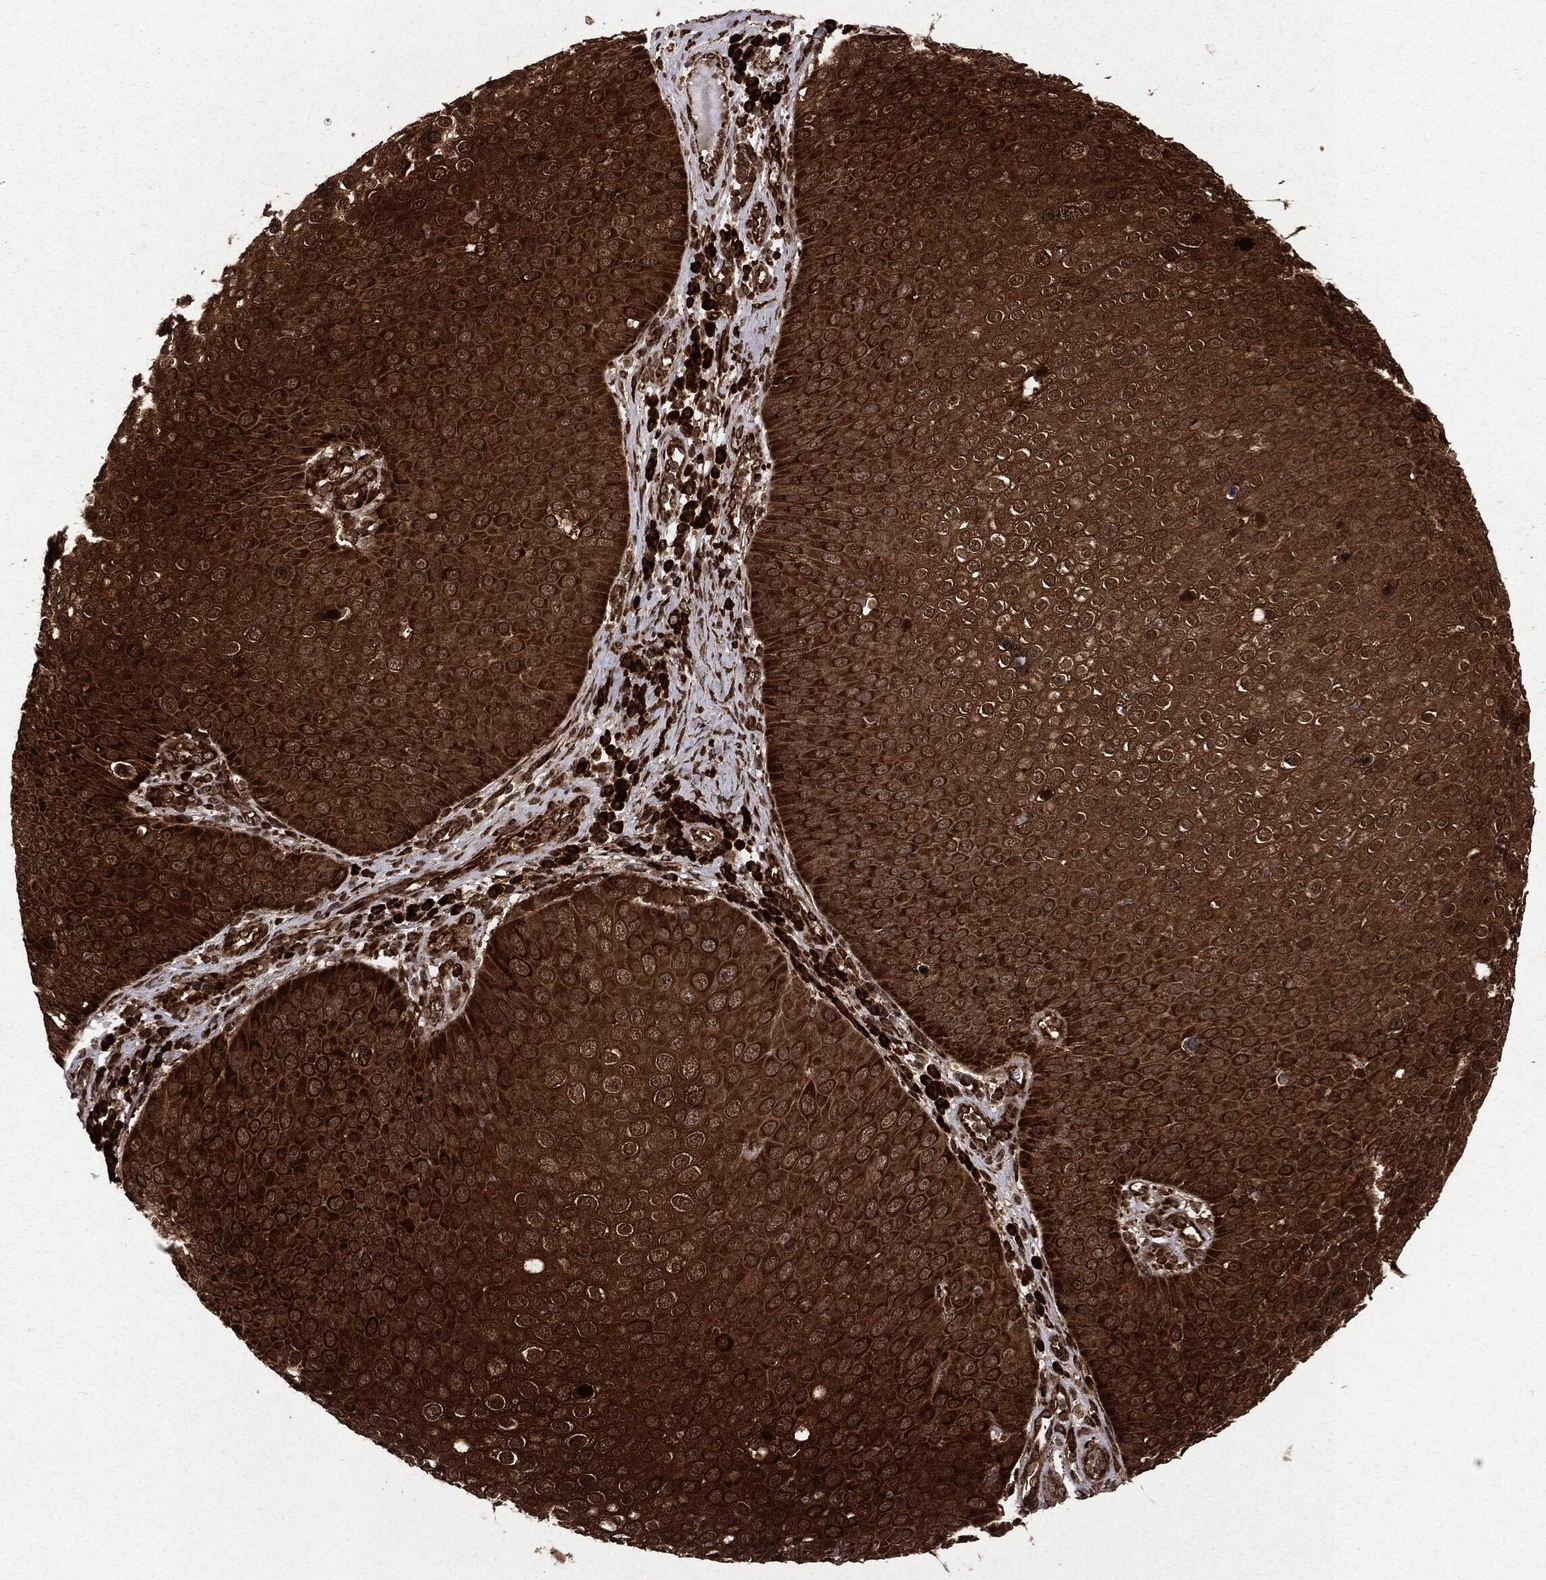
{"staining": {"intensity": "strong", "quantity": ">75%", "location": "cytoplasmic/membranous"}, "tissue": "skin cancer", "cell_type": "Tumor cells", "image_type": "cancer", "snomed": [{"axis": "morphology", "description": "Squamous cell carcinoma, NOS"}, {"axis": "topography", "description": "Skin"}], "caption": "Protein expression analysis of skin cancer (squamous cell carcinoma) shows strong cytoplasmic/membranous staining in about >75% of tumor cells. Nuclei are stained in blue.", "gene": "OTUB1", "patient": {"sex": "male", "age": 71}}